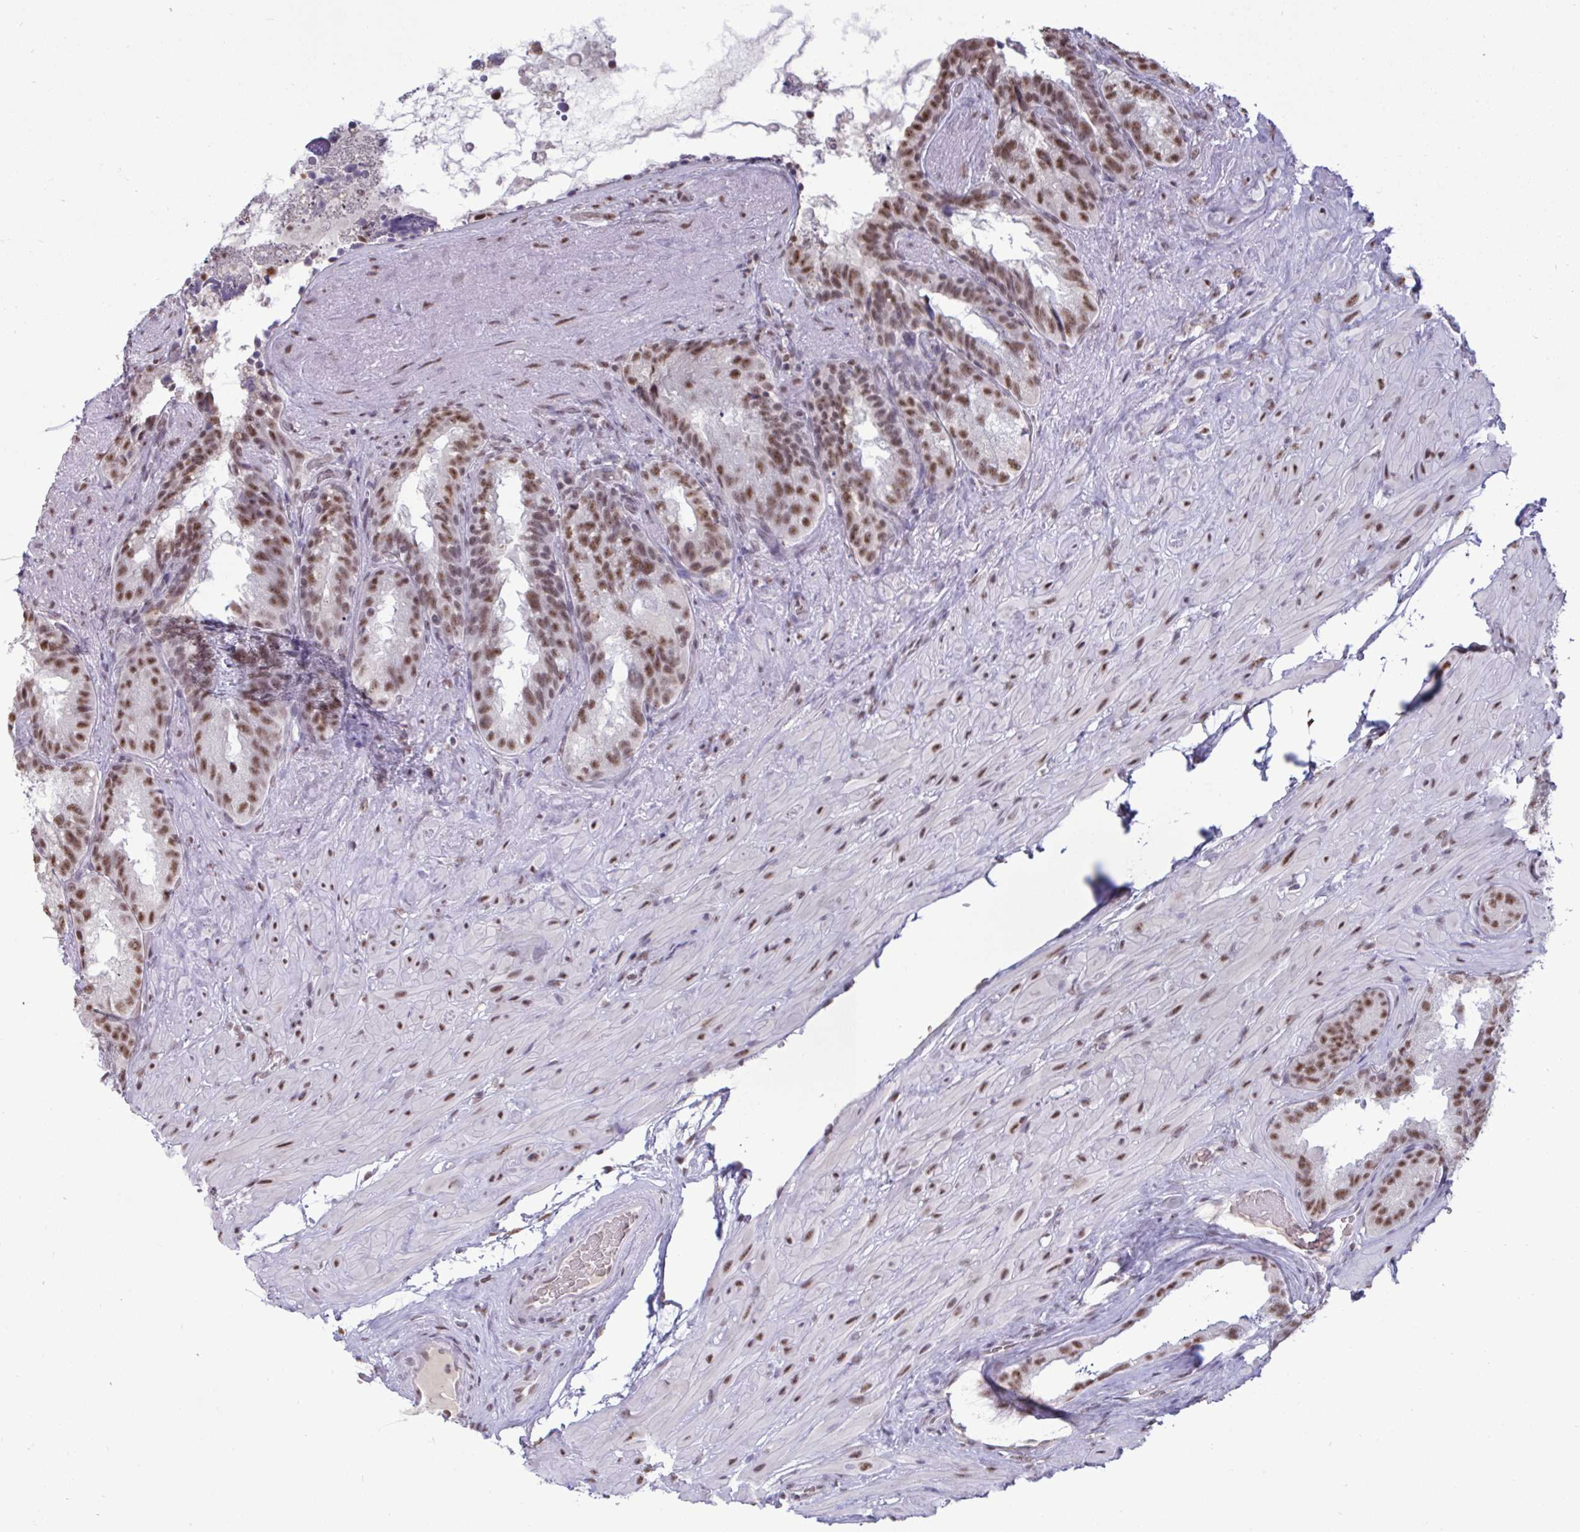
{"staining": {"intensity": "moderate", "quantity": ">75%", "location": "nuclear"}, "tissue": "seminal vesicle", "cell_type": "Glandular cells", "image_type": "normal", "snomed": [{"axis": "morphology", "description": "Normal tissue, NOS"}, {"axis": "topography", "description": "Seminal veicle"}], "caption": "A micrograph showing moderate nuclear positivity in approximately >75% of glandular cells in benign seminal vesicle, as visualized by brown immunohistochemical staining.", "gene": "PUF60", "patient": {"sex": "male", "age": 60}}